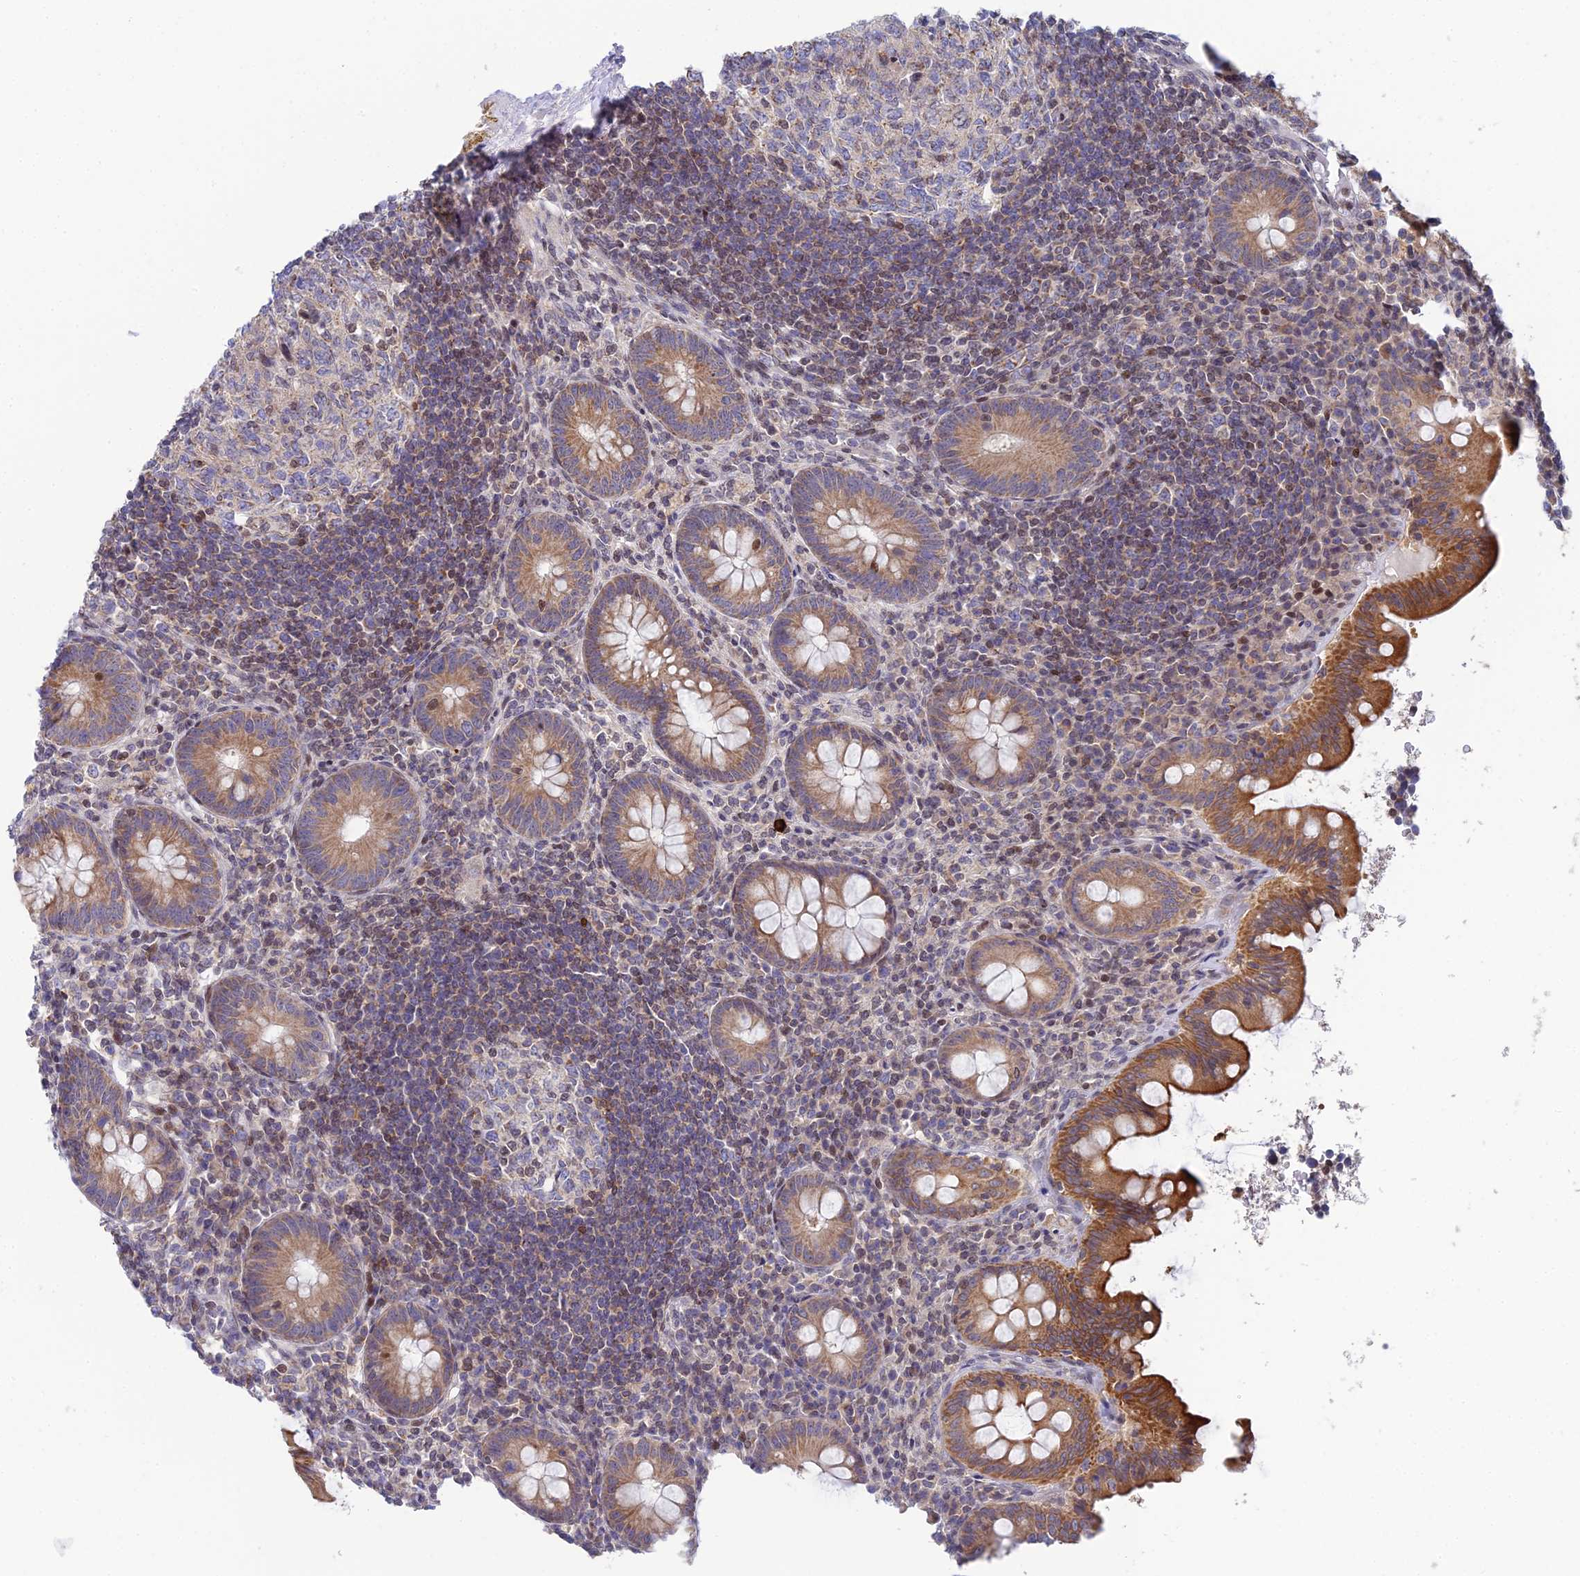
{"staining": {"intensity": "strong", "quantity": ">75%", "location": "cytoplasmic/membranous"}, "tissue": "appendix", "cell_type": "Glandular cells", "image_type": "normal", "snomed": [{"axis": "morphology", "description": "Normal tissue, NOS"}, {"axis": "topography", "description": "Appendix"}], "caption": "IHC image of normal appendix stained for a protein (brown), which demonstrates high levels of strong cytoplasmic/membranous expression in about >75% of glandular cells.", "gene": "ELOA2", "patient": {"sex": "female", "age": 33}}